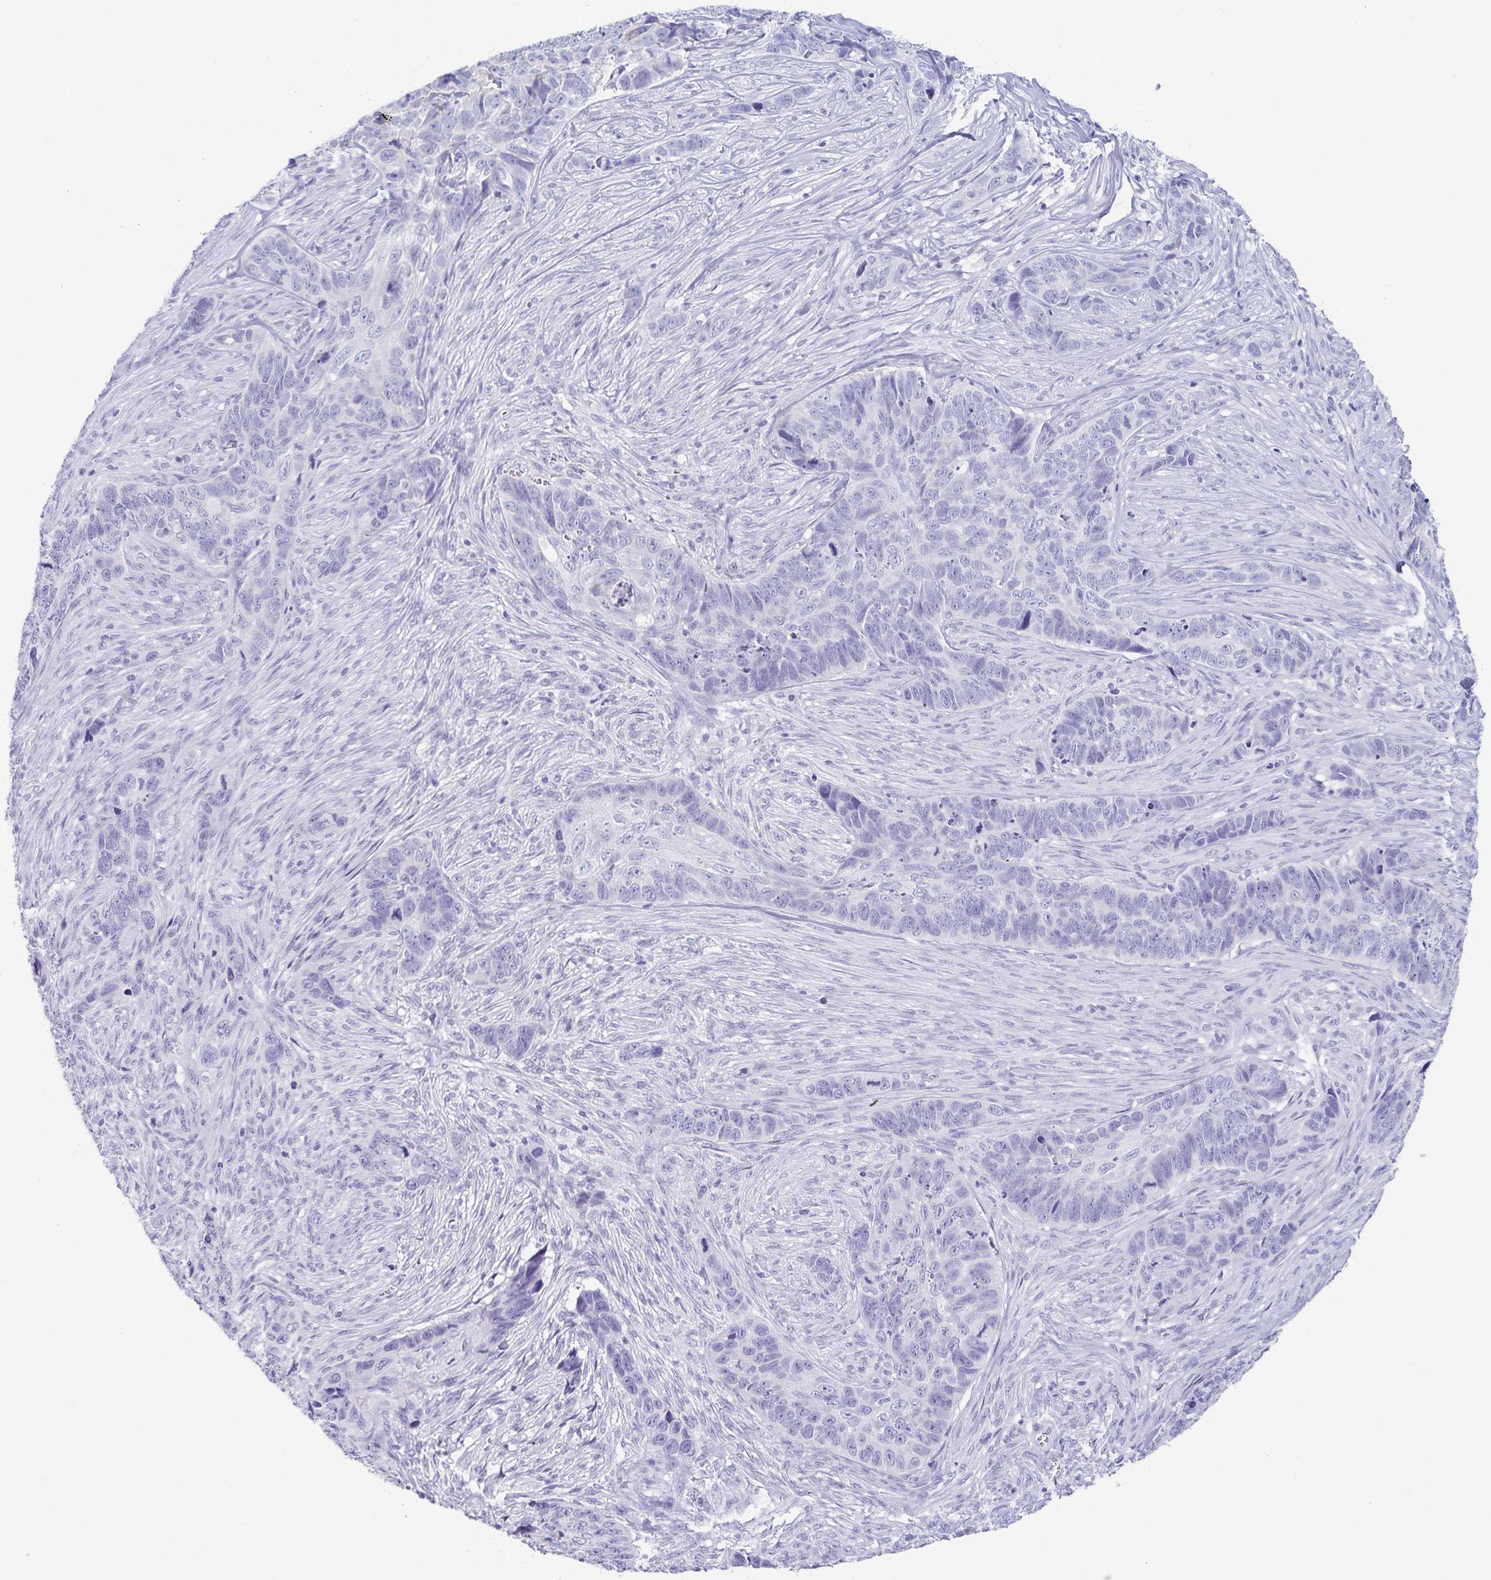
{"staining": {"intensity": "negative", "quantity": "none", "location": "none"}, "tissue": "skin cancer", "cell_type": "Tumor cells", "image_type": "cancer", "snomed": [{"axis": "morphology", "description": "Basal cell carcinoma"}, {"axis": "topography", "description": "Skin"}], "caption": "Immunohistochemistry of human skin basal cell carcinoma reveals no staining in tumor cells.", "gene": "C2orf50", "patient": {"sex": "female", "age": 82}}